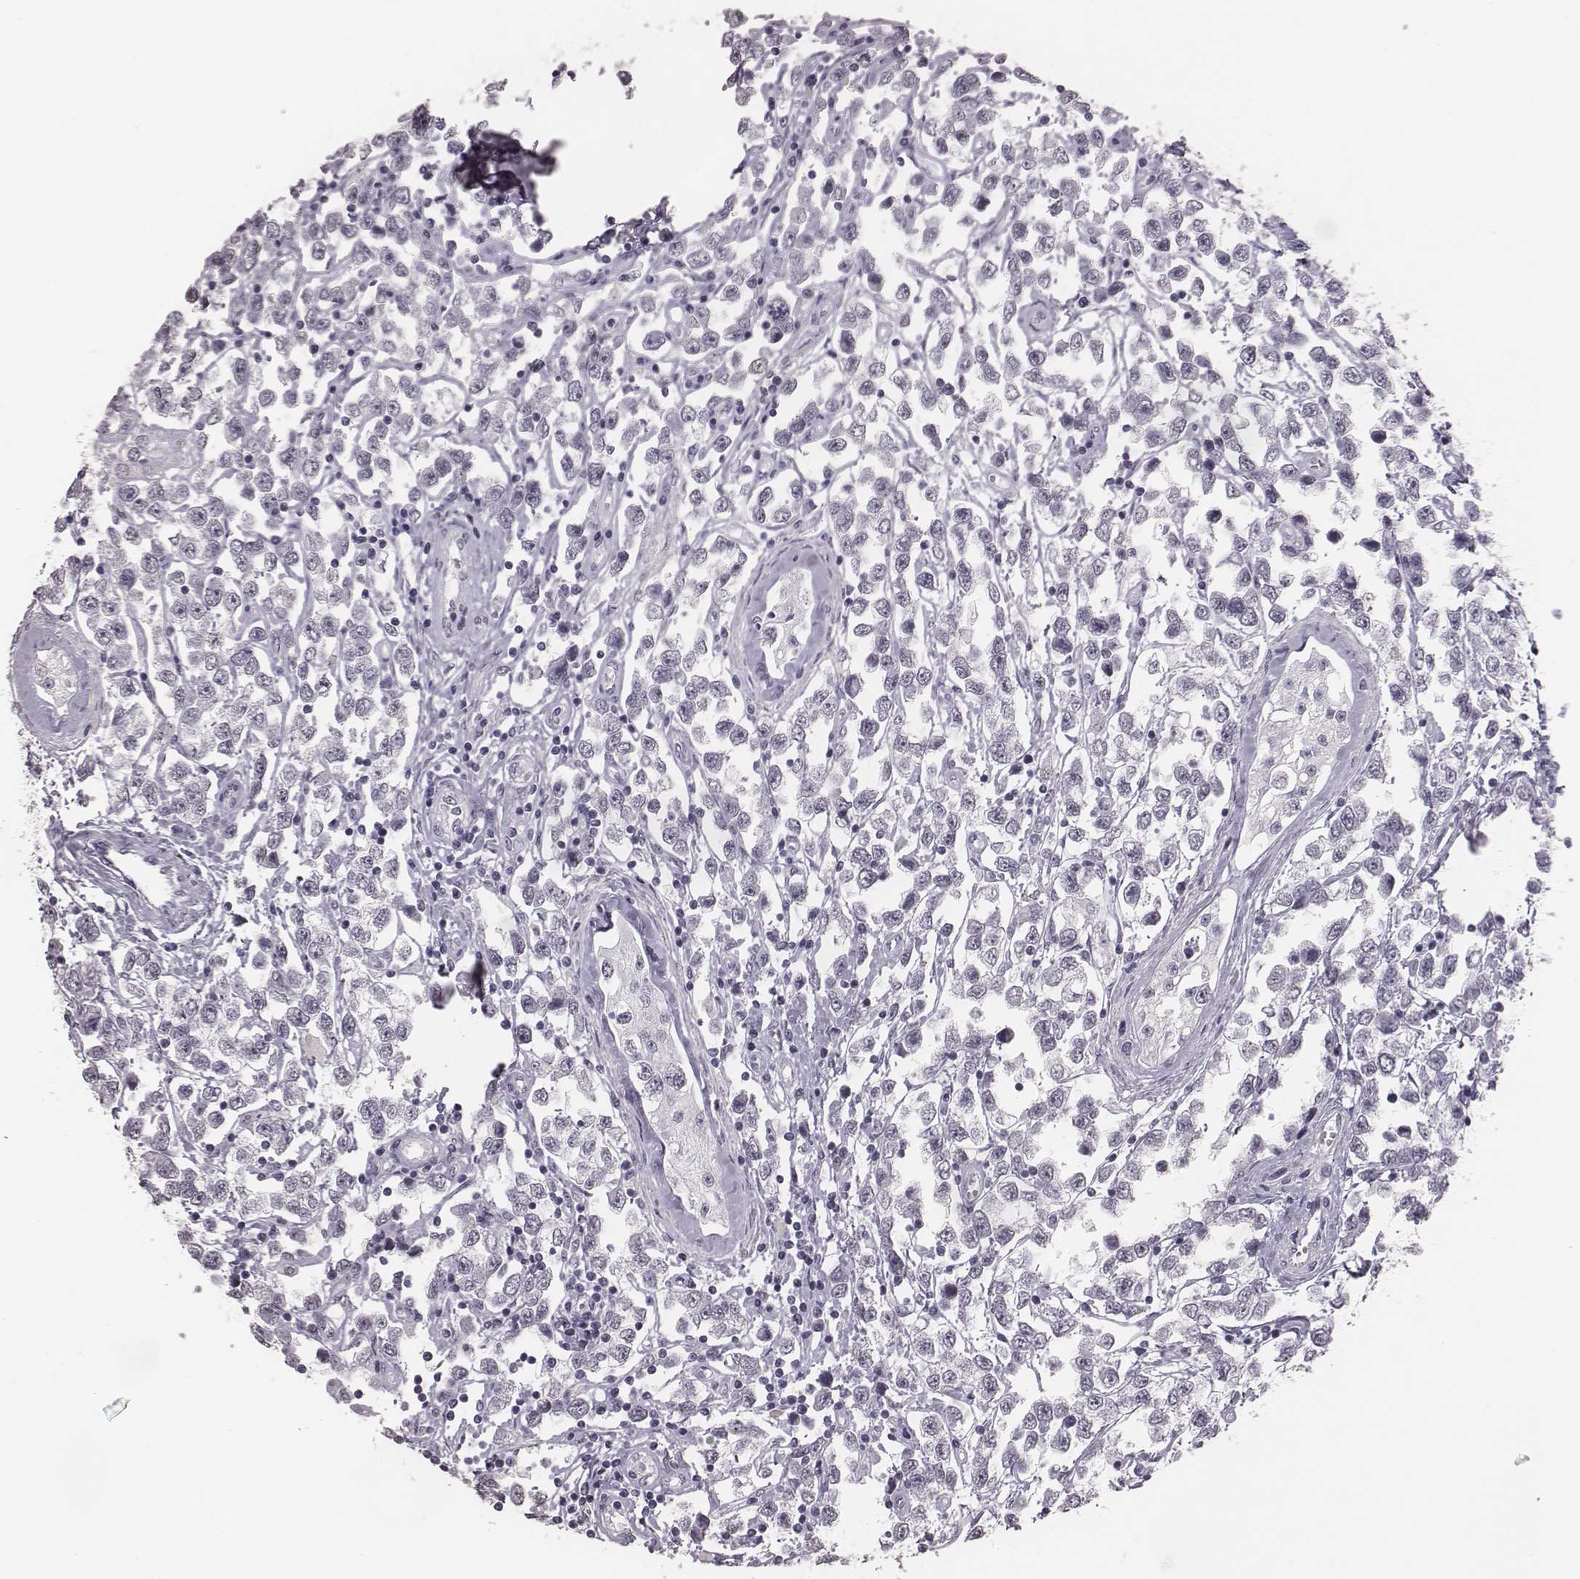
{"staining": {"intensity": "negative", "quantity": "none", "location": "none"}, "tissue": "testis cancer", "cell_type": "Tumor cells", "image_type": "cancer", "snomed": [{"axis": "morphology", "description": "Seminoma, NOS"}, {"axis": "topography", "description": "Testis"}], "caption": "A high-resolution histopathology image shows IHC staining of testis cancer (seminoma), which reveals no significant expression in tumor cells.", "gene": "CSHL1", "patient": {"sex": "male", "age": 34}}